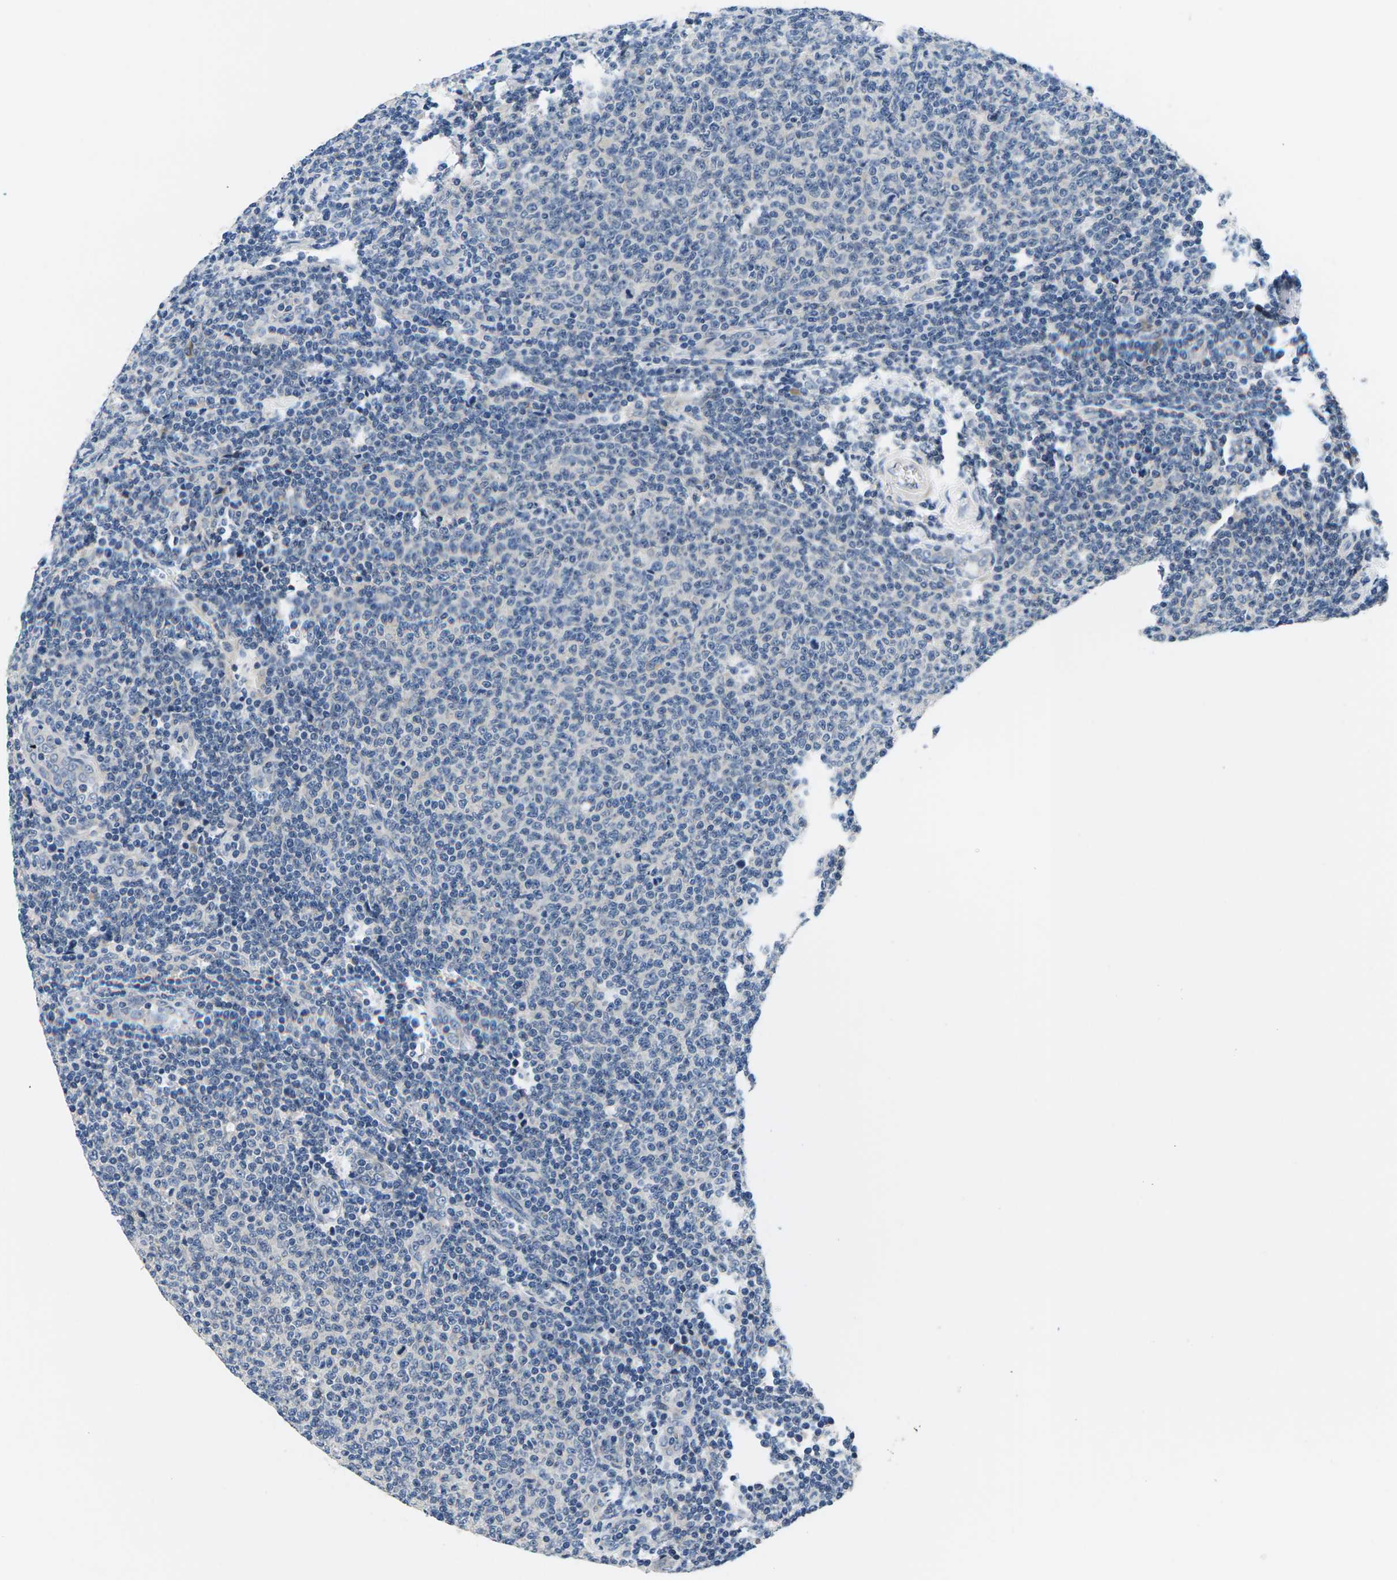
{"staining": {"intensity": "negative", "quantity": "none", "location": "none"}, "tissue": "lymphoma", "cell_type": "Tumor cells", "image_type": "cancer", "snomed": [{"axis": "morphology", "description": "Malignant lymphoma, non-Hodgkin's type, Low grade"}, {"axis": "topography", "description": "Lymph node"}], "caption": "The immunohistochemistry (IHC) histopathology image has no significant expression in tumor cells of malignant lymphoma, non-Hodgkin's type (low-grade) tissue.", "gene": "ERGIC3", "patient": {"sex": "male", "age": 66}}